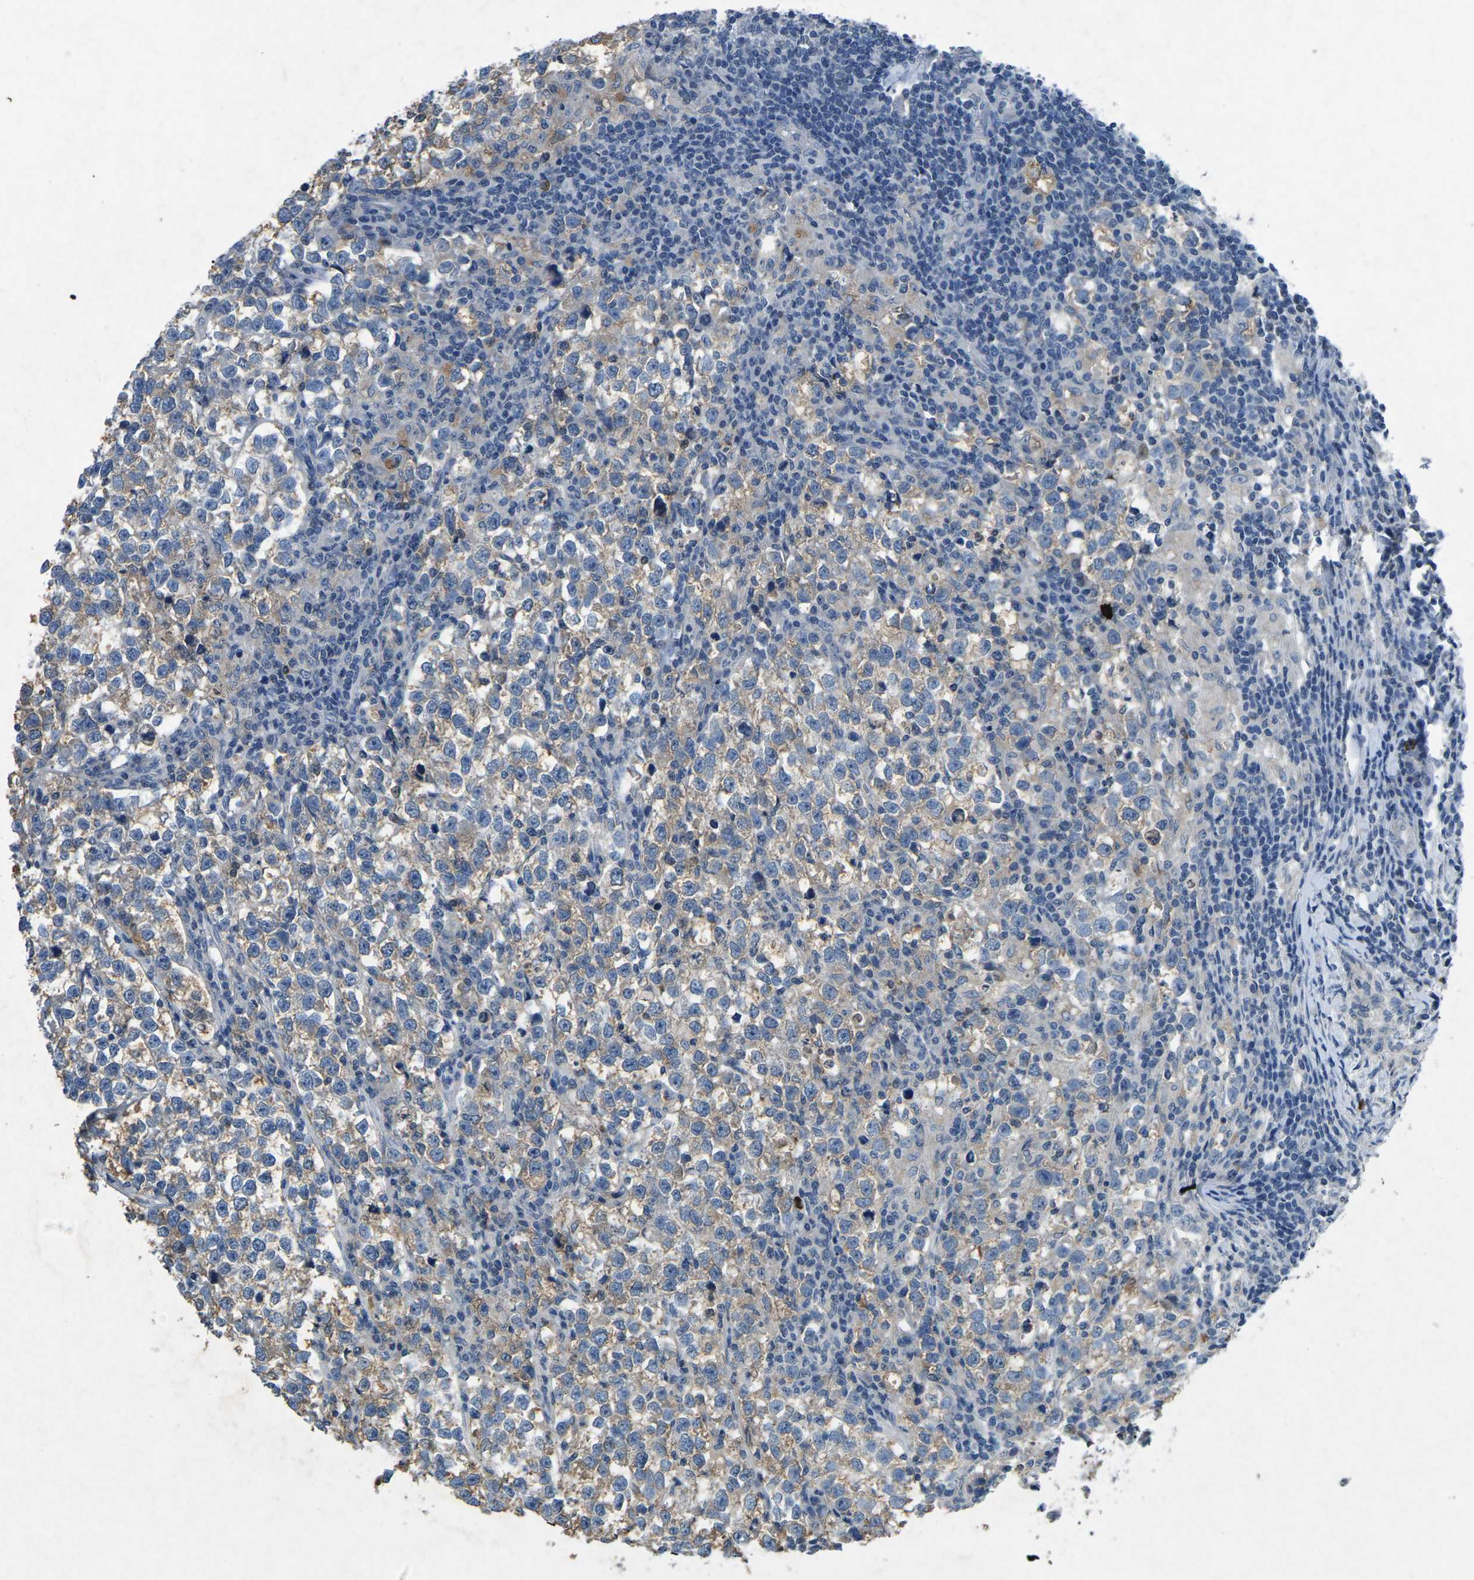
{"staining": {"intensity": "weak", "quantity": ">75%", "location": "cytoplasmic/membranous"}, "tissue": "testis cancer", "cell_type": "Tumor cells", "image_type": "cancer", "snomed": [{"axis": "morphology", "description": "Normal tissue, NOS"}, {"axis": "morphology", "description": "Seminoma, NOS"}, {"axis": "topography", "description": "Testis"}], "caption": "Protein analysis of testis seminoma tissue reveals weak cytoplasmic/membranous positivity in approximately >75% of tumor cells. (DAB (3,3'-diaminobenzidine) = brown stain, brightfield microscopy at high magnification).", "gene": "PLG", "patient": {"sex": "male", "age": 43}}